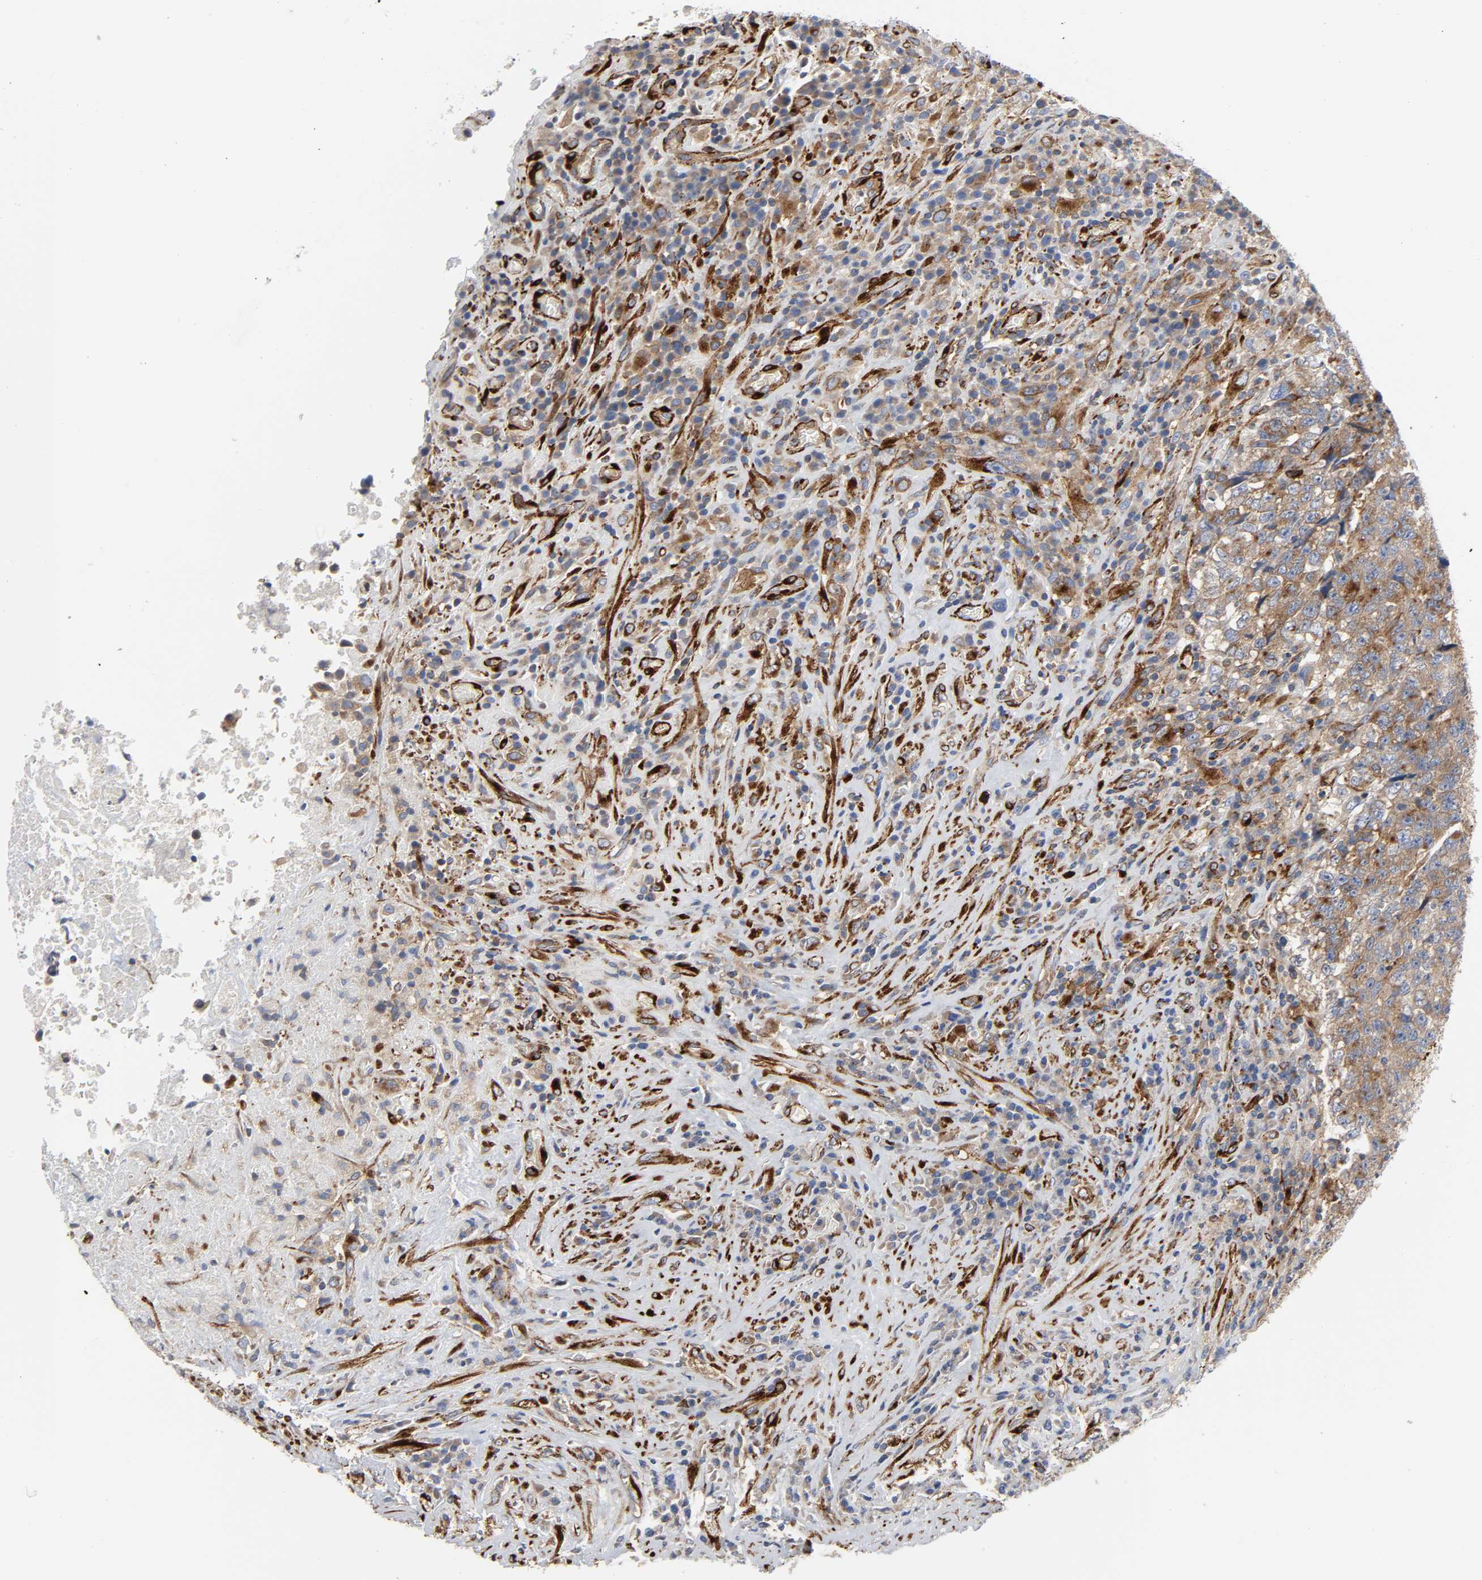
{"staining": {"intensity": "moderate", "quantity": ">75%", "location": "cytoplasmic/membranous"}, "tissue": "testis cancer", "cell_type": "Tumor cells", "image_type": "cancer", "snomed": [{"axis": "morphology", "description": "Necrosis, NOS"}, {"axis": "morphology", "description": "Carcinoma, Embryonal, NOS"}, {"axis": "topography", "description": "Testis"}], "caption": "High-power microscopy captured an immunohistochemistry (IHC) histopathology image of testis embryonal carcinoma, revealing moderate cytoplasmic/membranous staining in about >75% of tumor cells. The staining is performed using DAB brown chromogen to label protein expression. The nuclei are counter-stained blue using hematoxylin.", "gene": "ARHGAP1", "patient": {"sex": "male", "age": 19}}